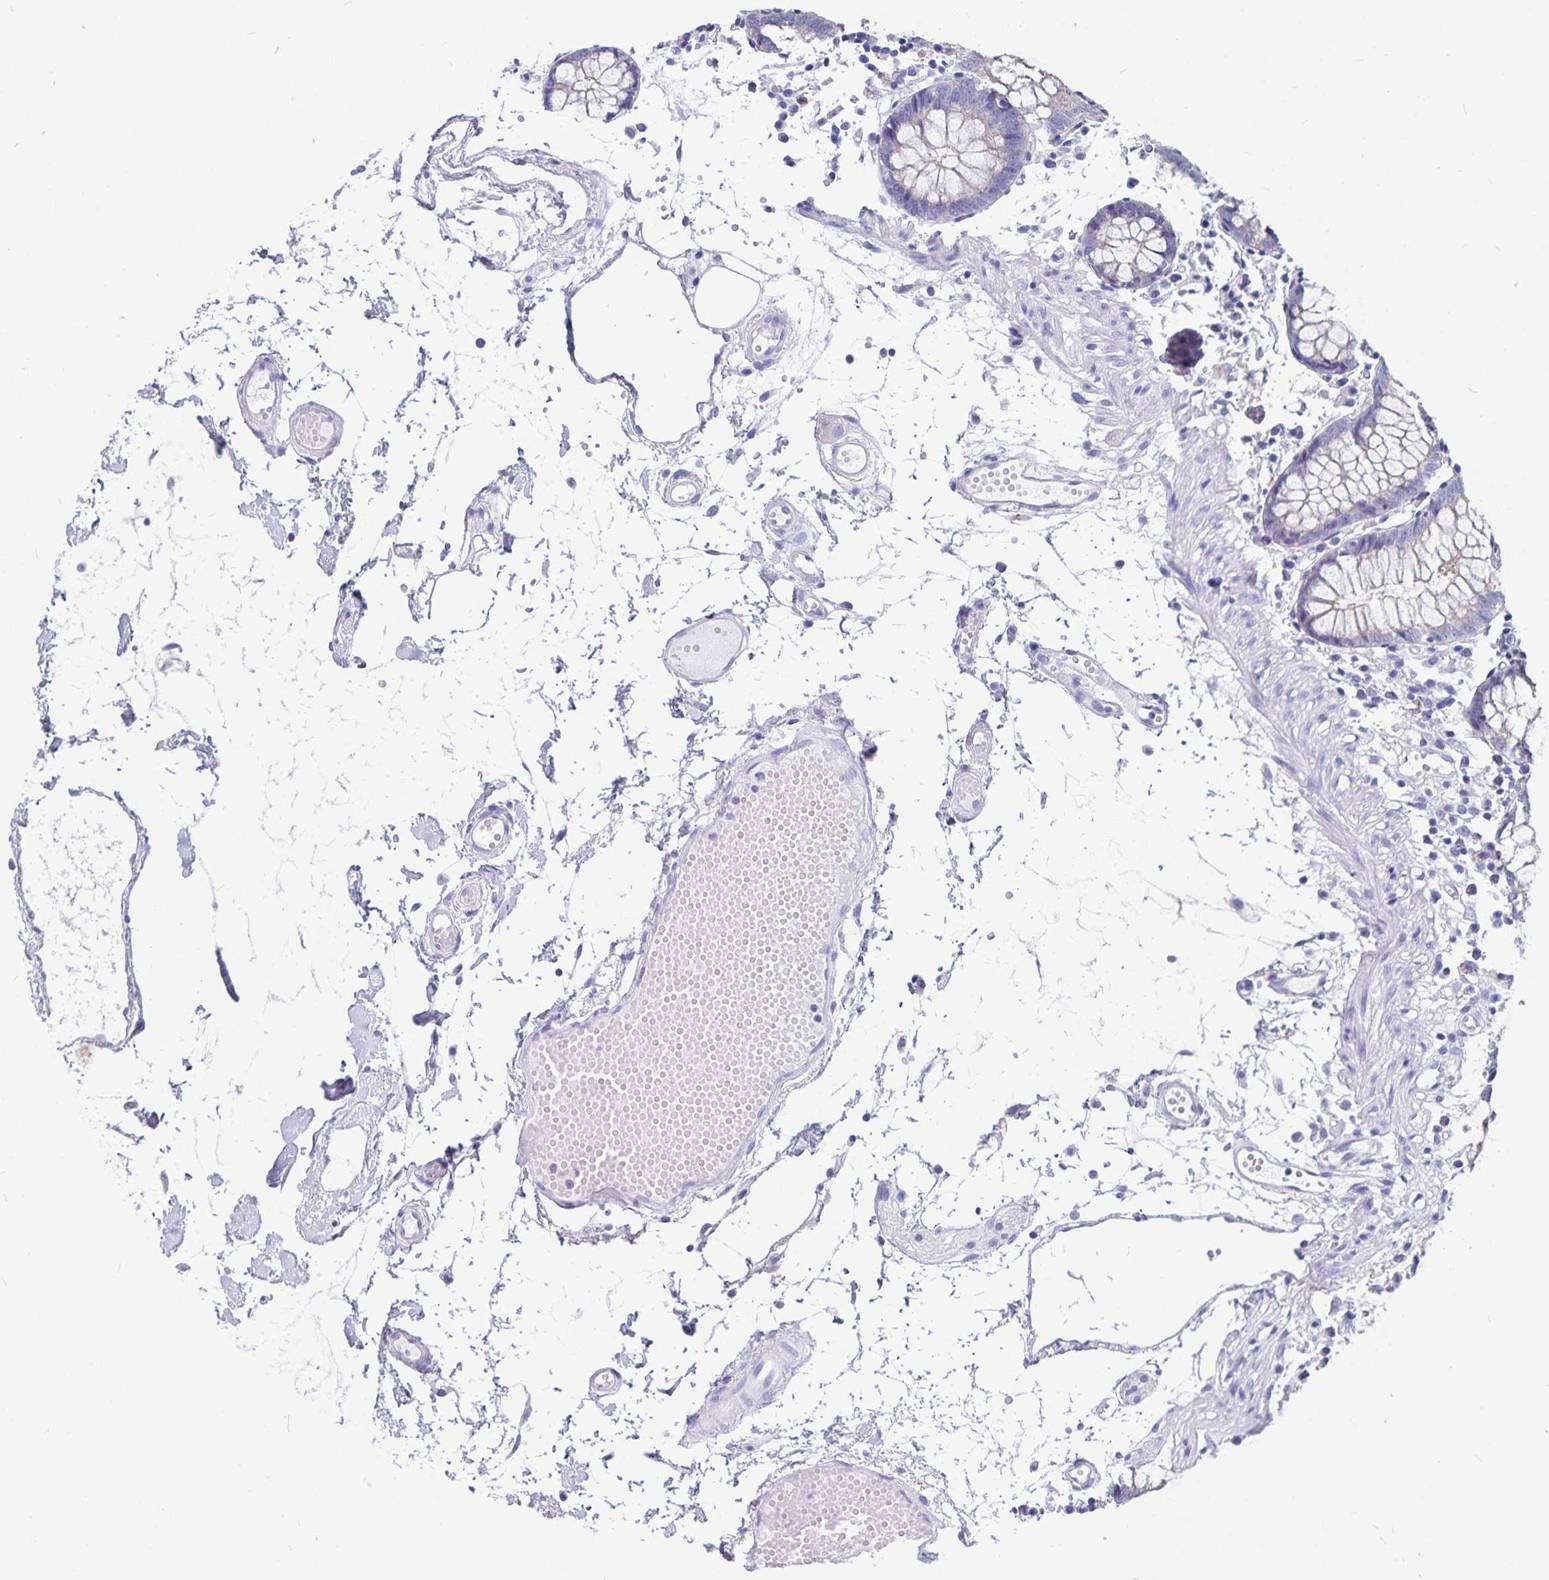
{"staining": {"intensity": "negative", "quantity": "none", "location": "none"}, "tissue": "colon", "cell_type": "Endothelial cells", "image_type": "normal", "snomed": [{"axis": "morphology", "description": "Normal tissue, NOS"}, {"axis": "morphology", "description": "Adenocarcinoma, NOS"}, {"axis": "topography", "description": "Colon"}], "caption": "IHC photomicrograph of unremarkable colon: human colon stained with DAB displays no significant protein expression in endothelial cells. (DAB immunohistochemistry (IHC) visualized using brightfield microscopy, high magnification).", "gene": "SNTN", "patient": {"sex": "male", "age": 83}}